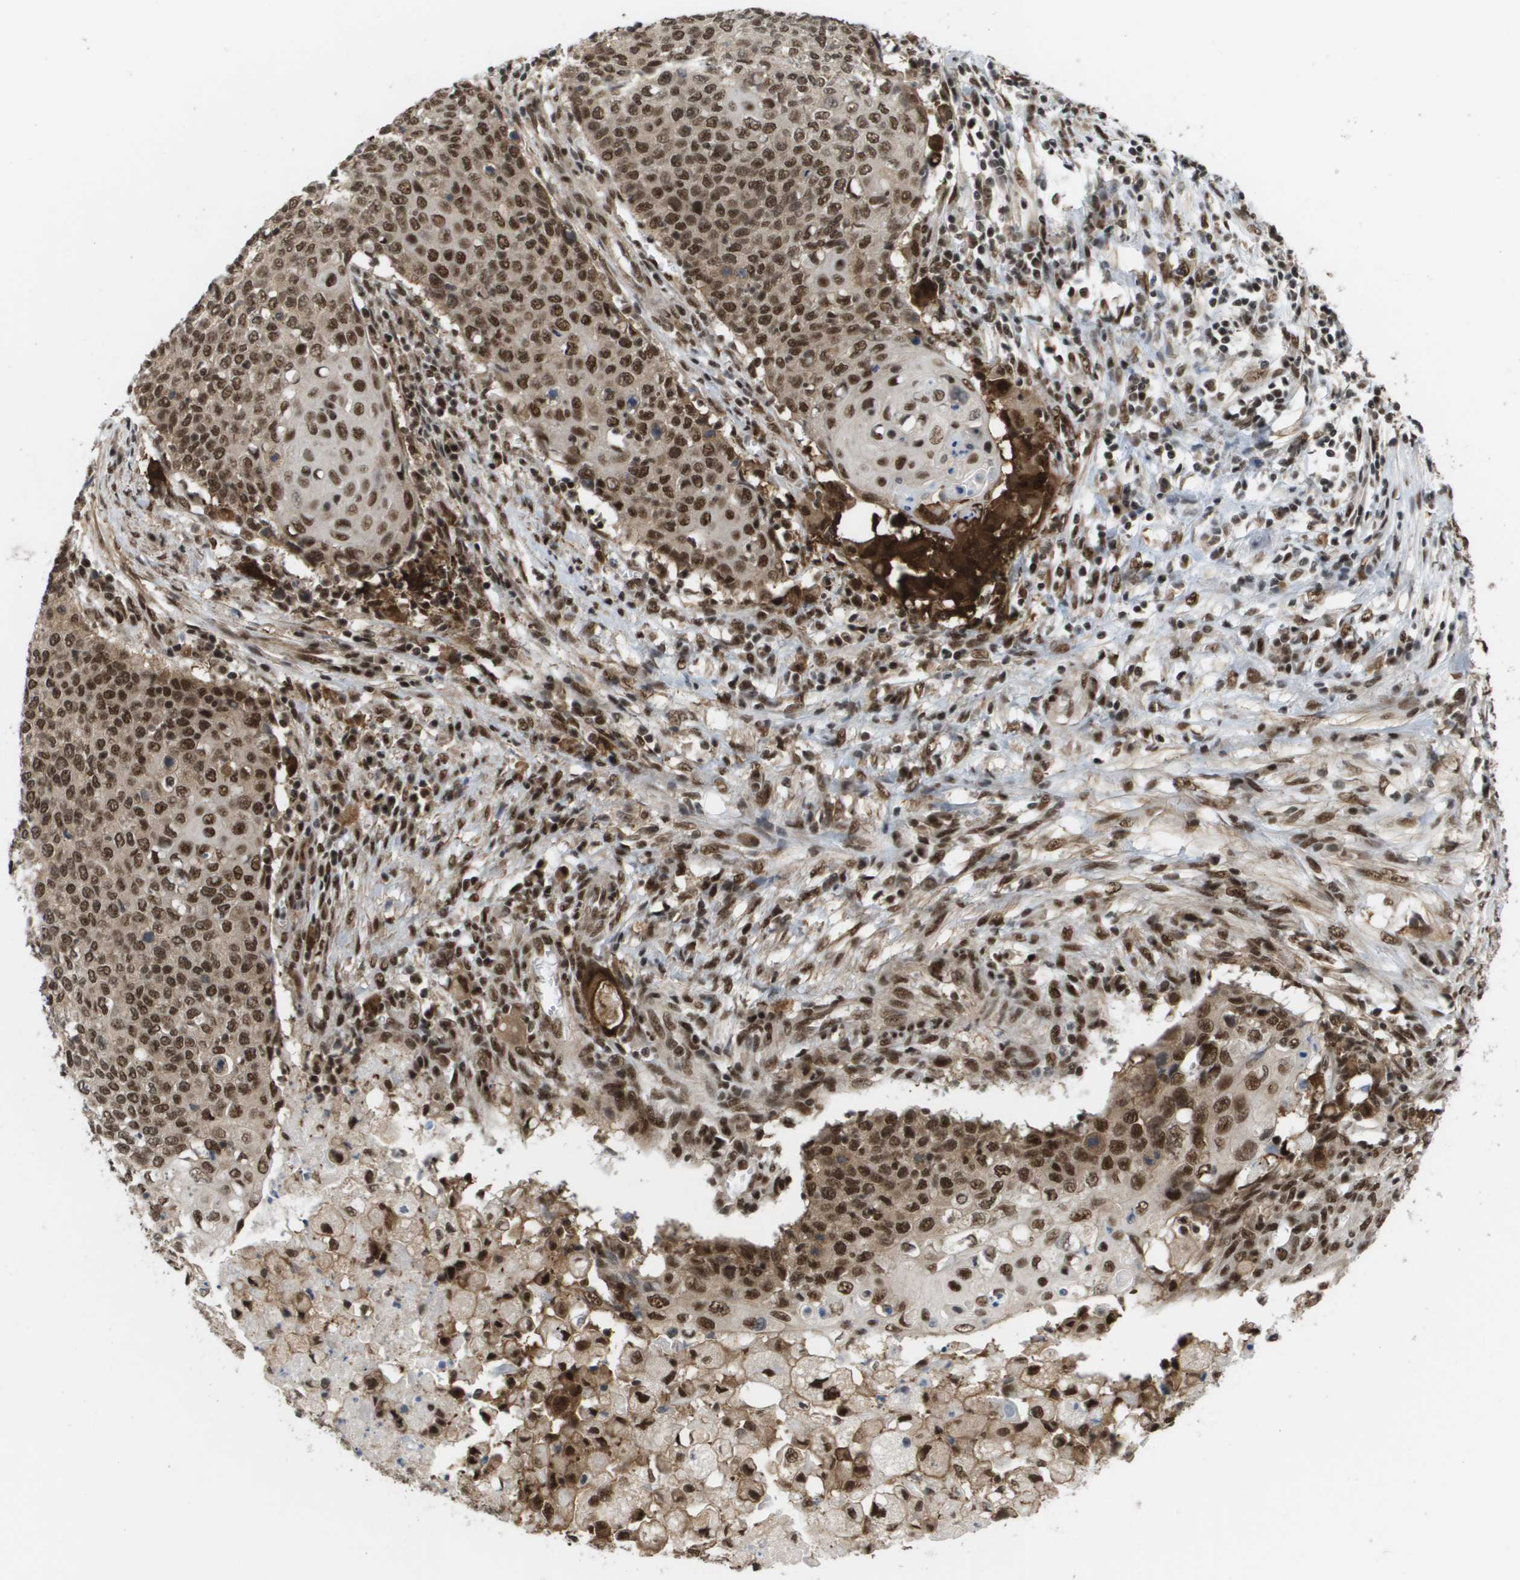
{"staining": {"intensity": "strong", "quantity": ">75%", "location": "cytoplasmic/membranous,nuclear"}, "tissue": "cervical cancer", "cell_type": "Tumor cells", "image_type": "cancer", "snomed": [{"axis": "morphology", "description": "Squamous cell carcinoma, NOS"}, {"axis": "topography", "description": "Cervix"}], "caption": "Squamous cell carcinoma (cervical) stained for a protein exhibits strong cytoplasmic/membranous and nuclear positivity in tumor cells.", "gene": "PRCC", "patient": {"sex": "female", "age": 39}}